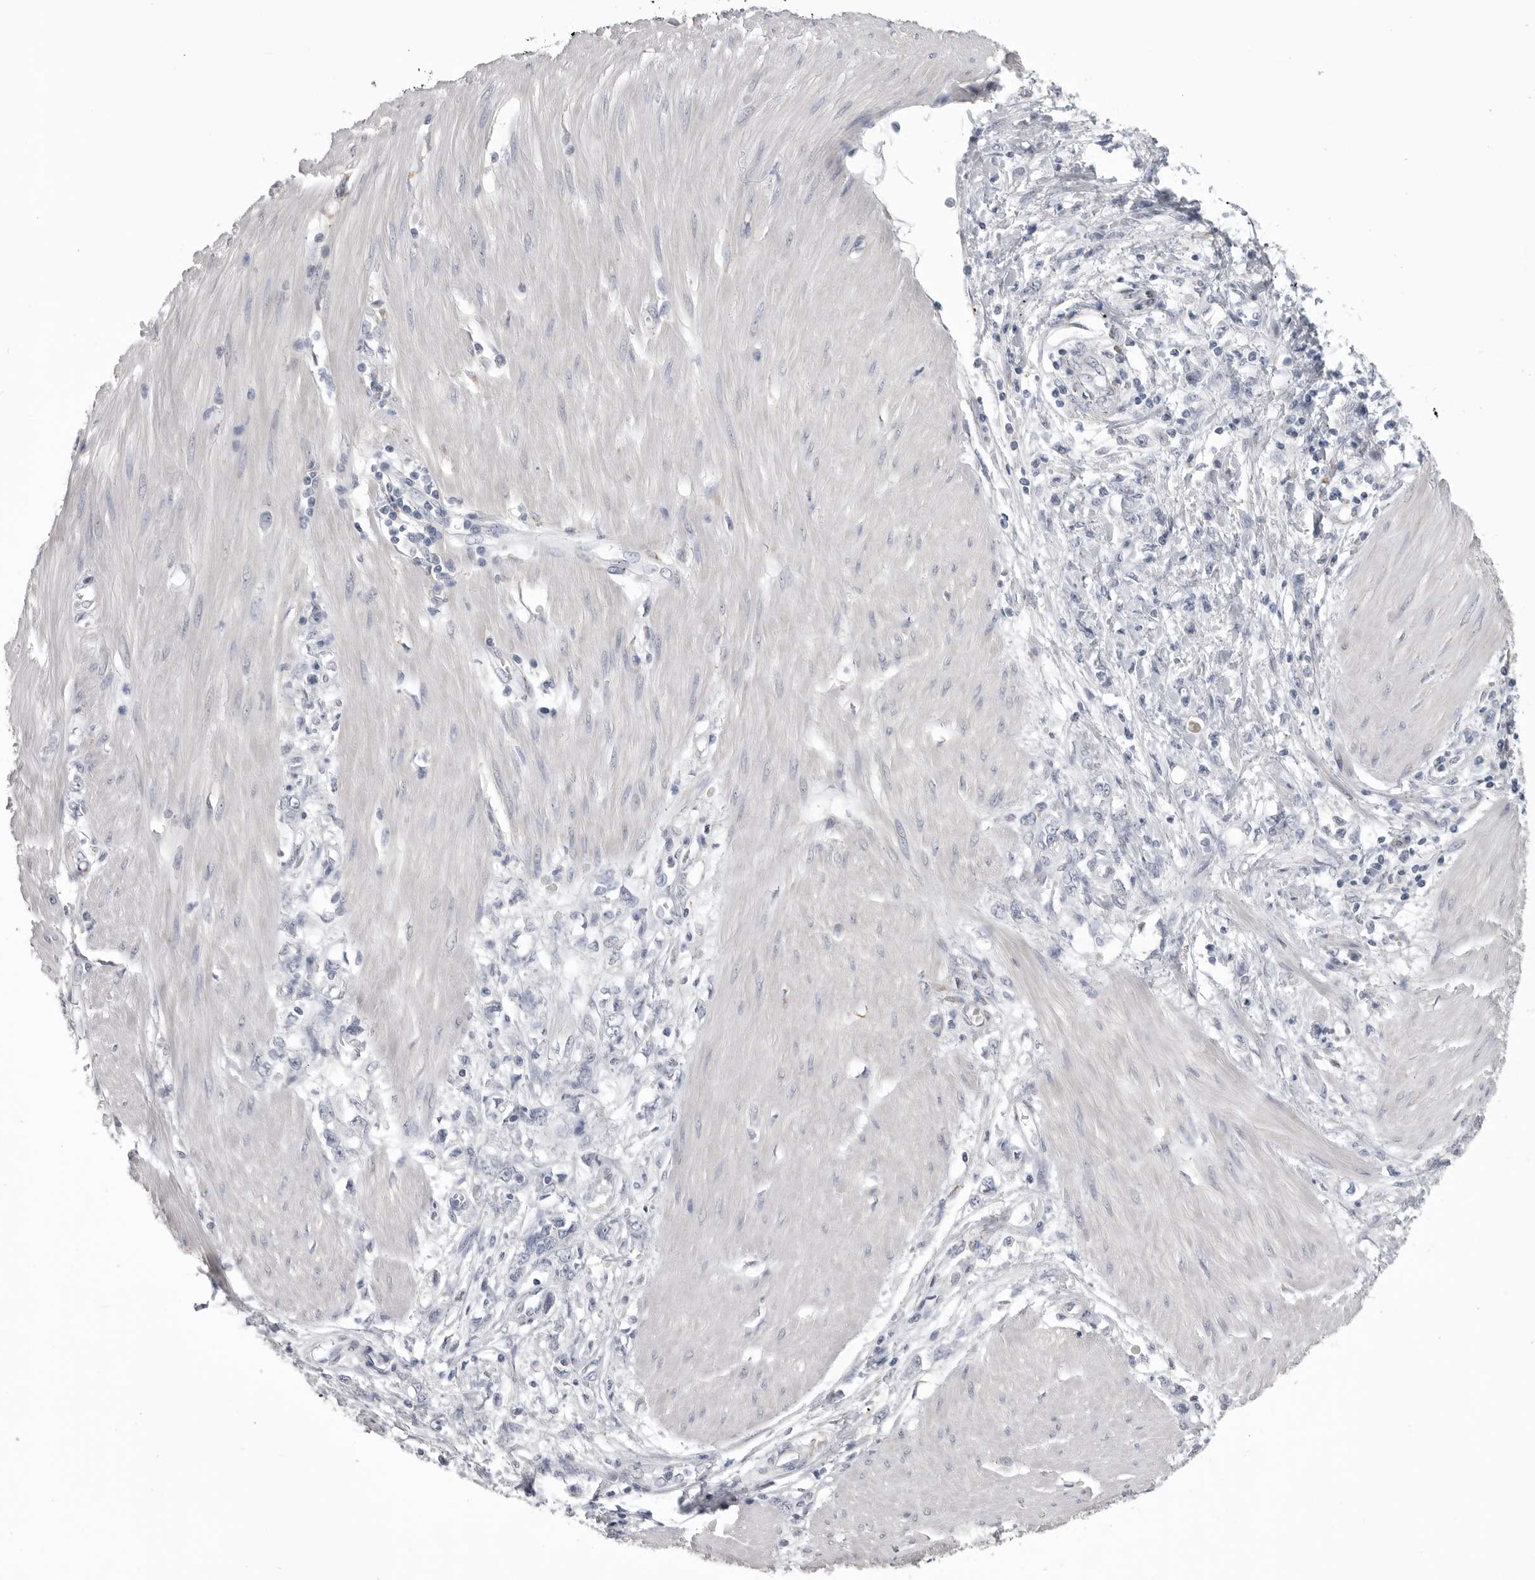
{"staining": {"intensity": "negative", "quantity": "none", "location": "none"}, "tissue": "stomach cancer", "cell_type": "Tumor cells", "image_type": "cancer", "snomed": [{"axis": "morphology", "description": "Adenocarcinoma, NOS"}, {"axis": "topography", "description": "Stomach"}], "caption": "This is an immunohistochemistry micrograph of stomach adenocarcinoma. There is no staining in tumor cells.", "gene": "SERPING1", "patient": {"sex": "female", "age": 76}}